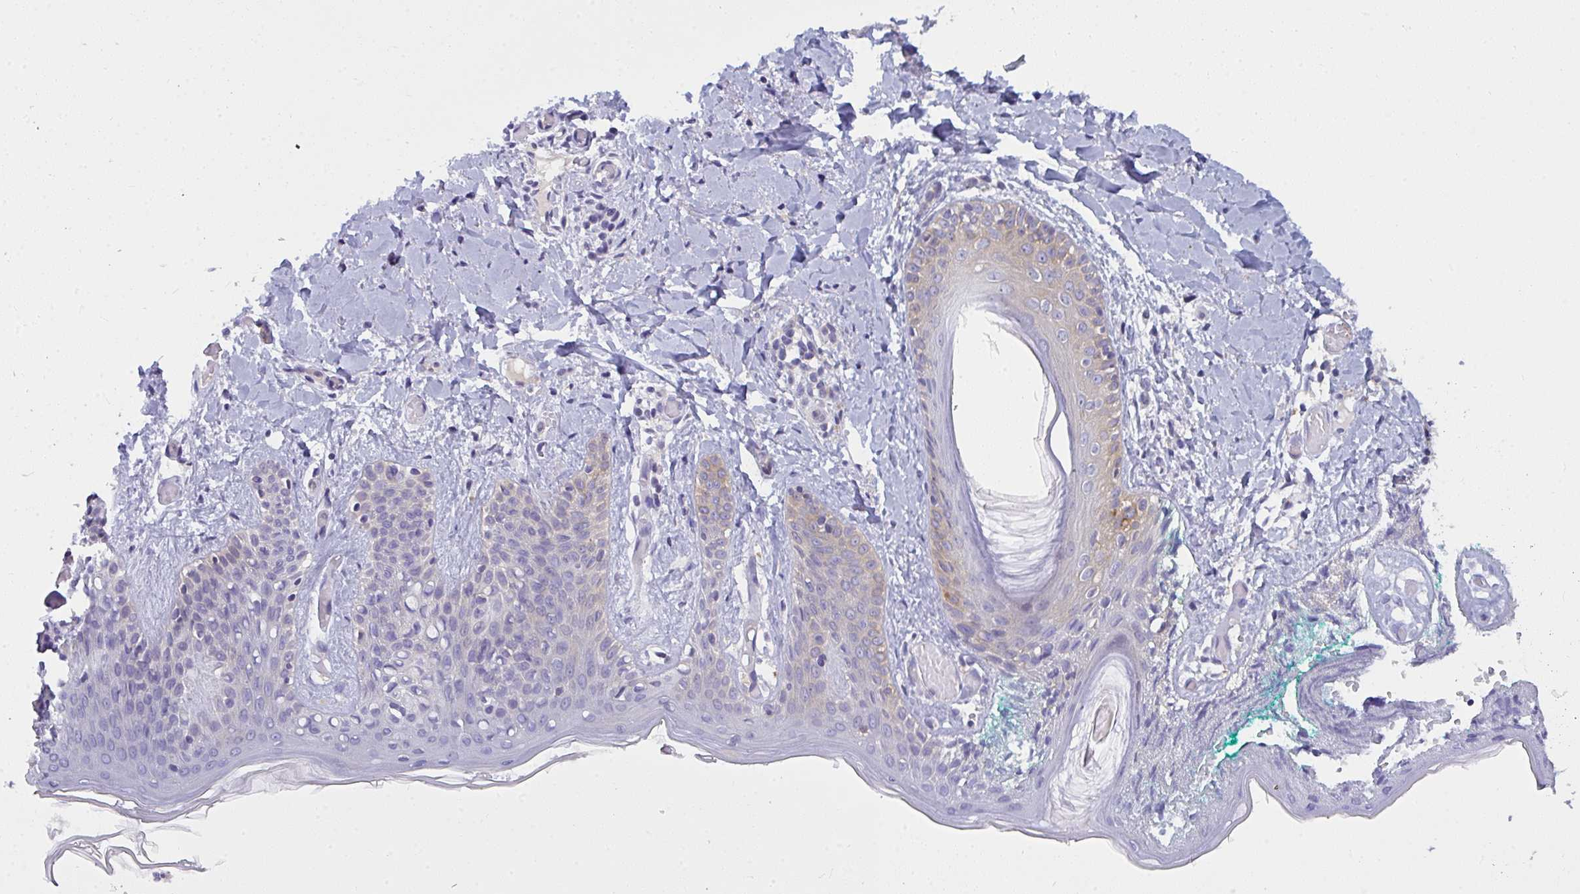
{"staining": {"intensity": "weak", "quantity": "25%-75%", "location": "cytoplasmic/membranous"}, "tissue": "skin", "cell_type": "Fibroblasts", "image_type": "normal", "snomed": [{"axis": "morphology", "description": "Normal tissue, NOS"}, {"axis": "topography", "description": "Skin"}], "caption": "Protein analysis of unremarkable skin reveals weak cytoplasmic/membranous staining in approximately 25%-75% of fibroblasts.", "gene": "SLC30A6", "patient": {"sex": "male", "age": 16}}